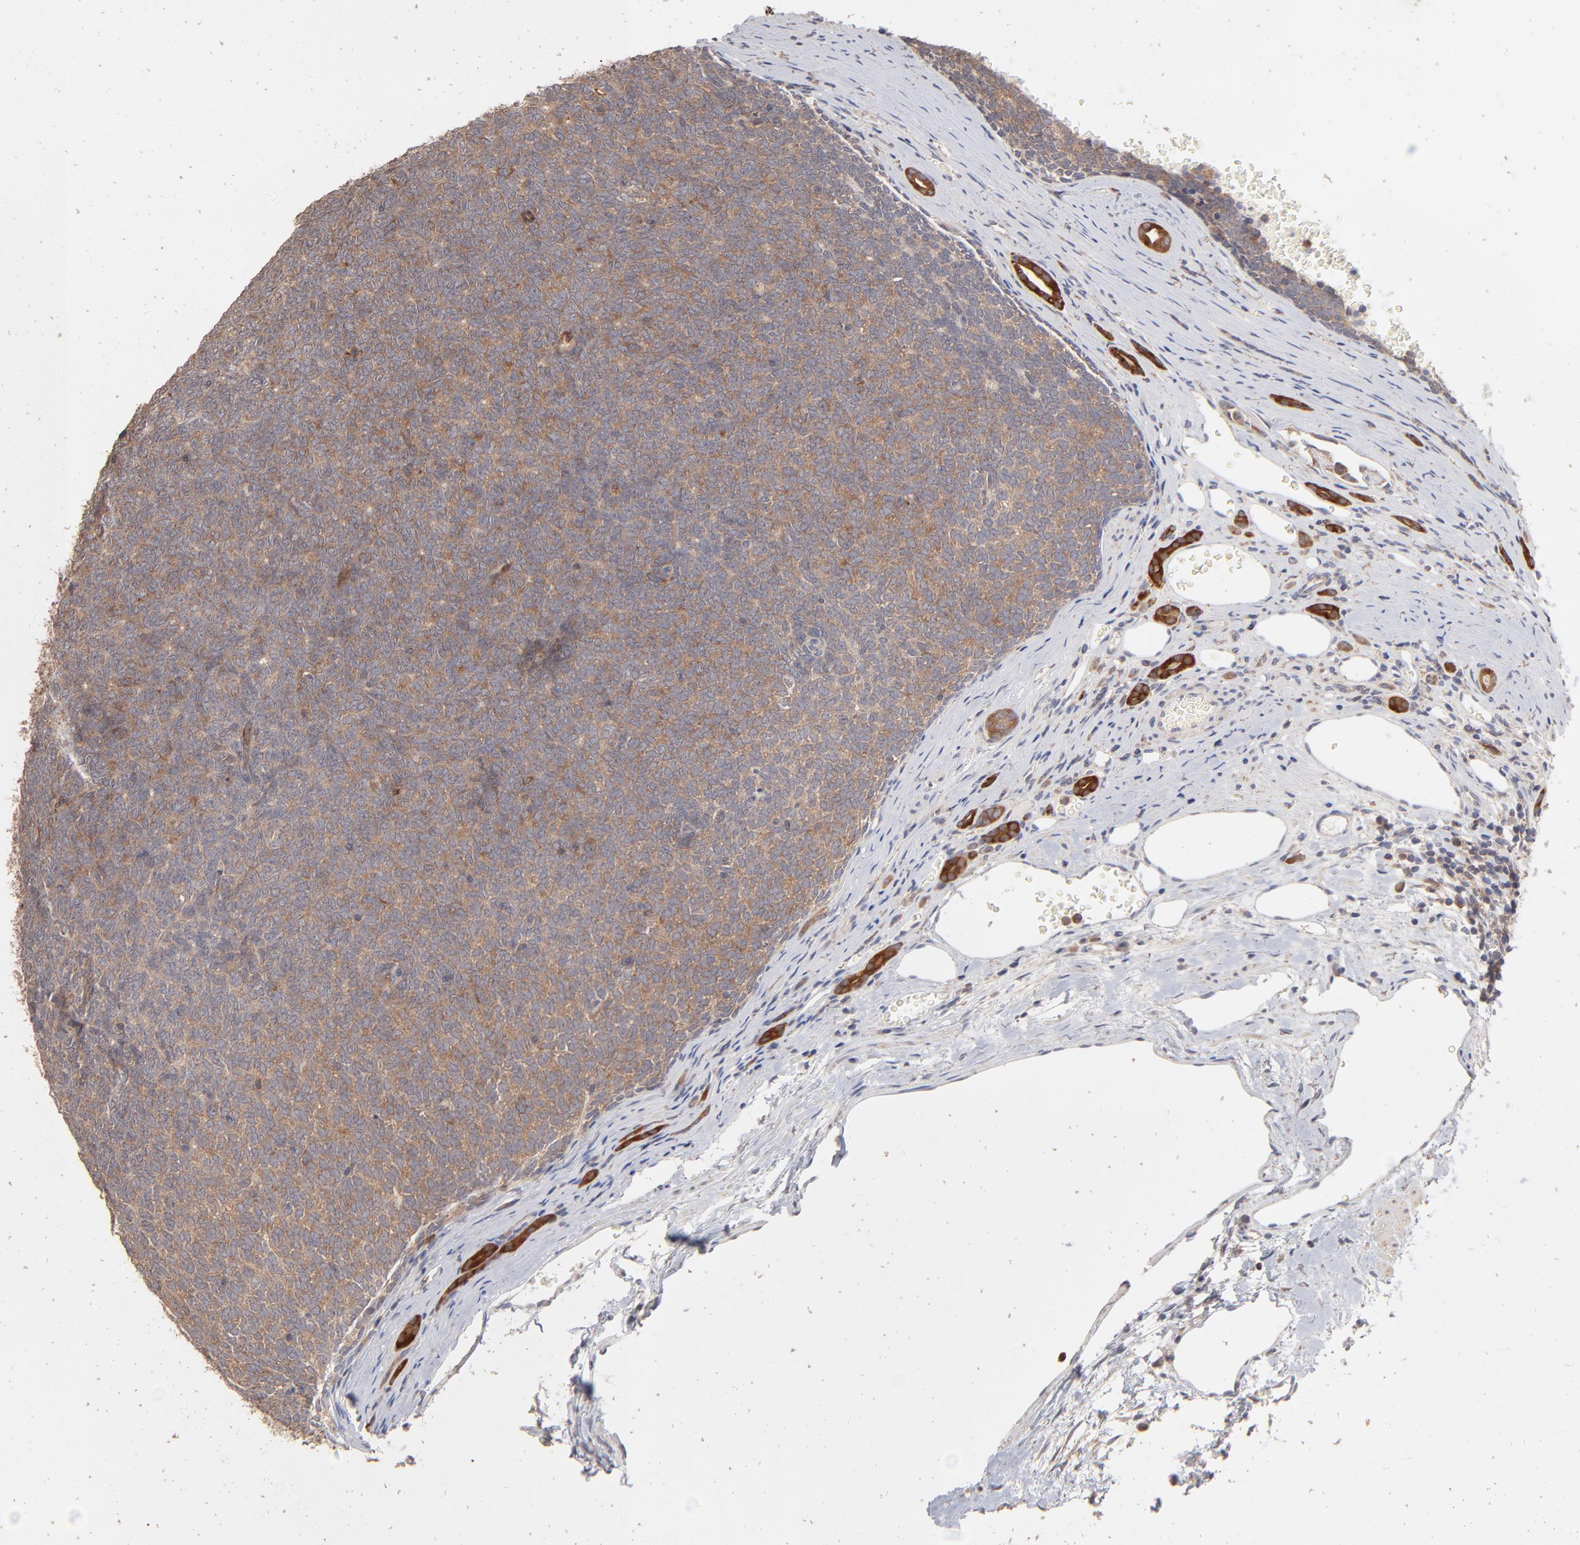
{"staining": {"intensity": "moderate", "quantity": ">75%", "location": "cytoplasmic/membranous"}, "tissue": "renal cancer", "cell_type": "Tumor cells", "image_type": "cancer", "snomed": [{"axis": "morphology", "description": "Neoplasm, malignant, NOS"}, {"axis": "topography", "description": "Kidney"}], "caption": "Tumor cells display medium levels of moderate cytoplasmic/membranous staining in about >75% of cells in human renal neoplasm (malignant). (Stains: DAB in brown, nuclei in blue, Microscopy: brightfield microscopy at high magnification).", "gene": "IVNS1ABP", "patient": {"sex": "male", "age": 28}}